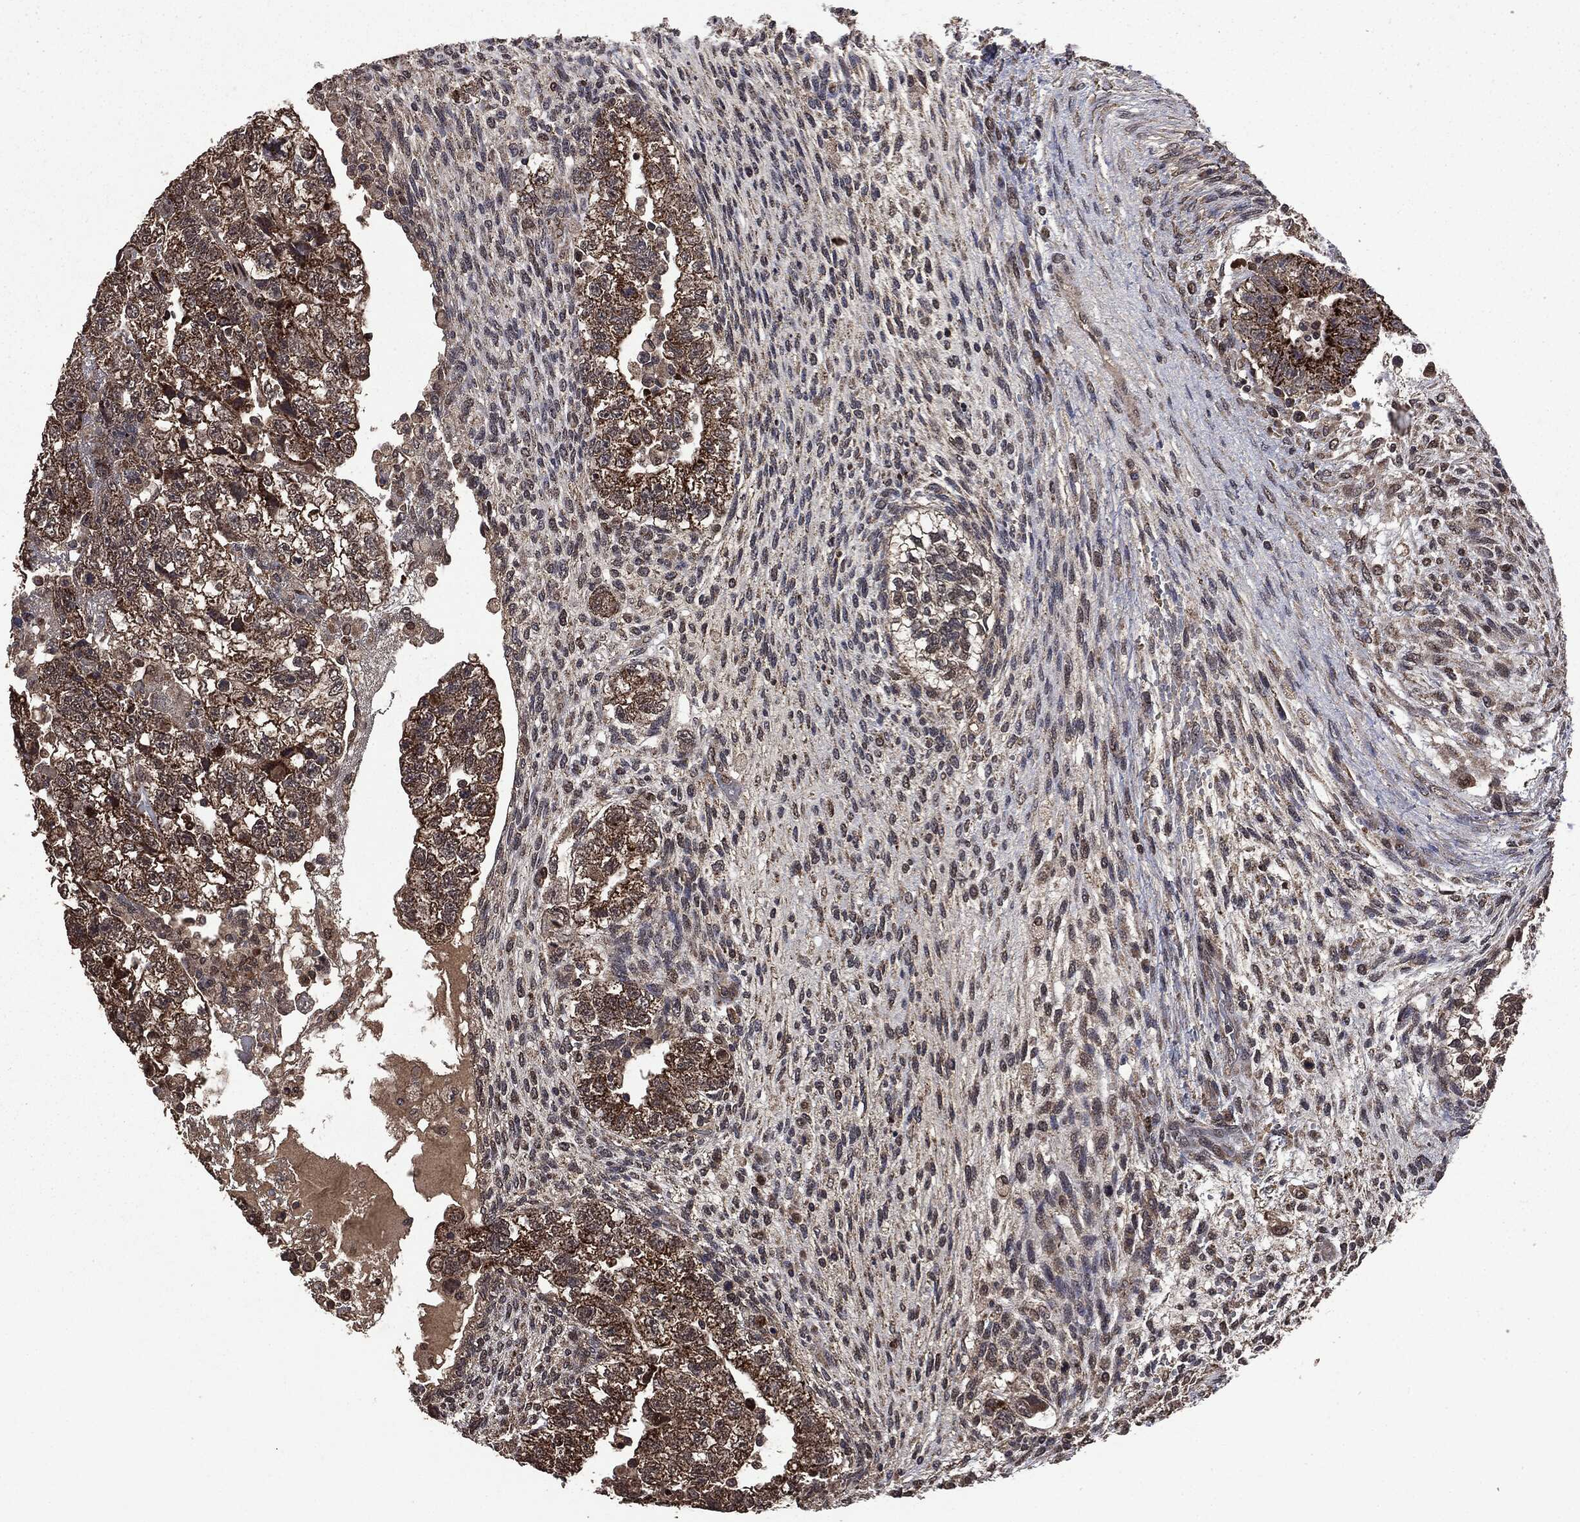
{"staining": {"intensity": "strong", "quantity": ">75%", "location": "cytoplasmic/membranous"}, "tissue": "testis cancer", "cell_type": "Tumor cells", "image_type": "cancer", "snomed": [{"axis": "morphology", "description": "Normal tissue, NOS"}, {"axis": "morphology", "description": "Carcinoma, Embryonal, NOS"}, {"axis": "topography", "description": "Testis"}], "caption": "This micrograph displays immunohistochemistry (IHC) staining of human testis cancer (embryonal carcinoma), with high strong cytoplasmic/membranous staining in about >75% of tumor cells.", "gene": "PPP6R2", "patient": {"sex": "male", "age": 36}}